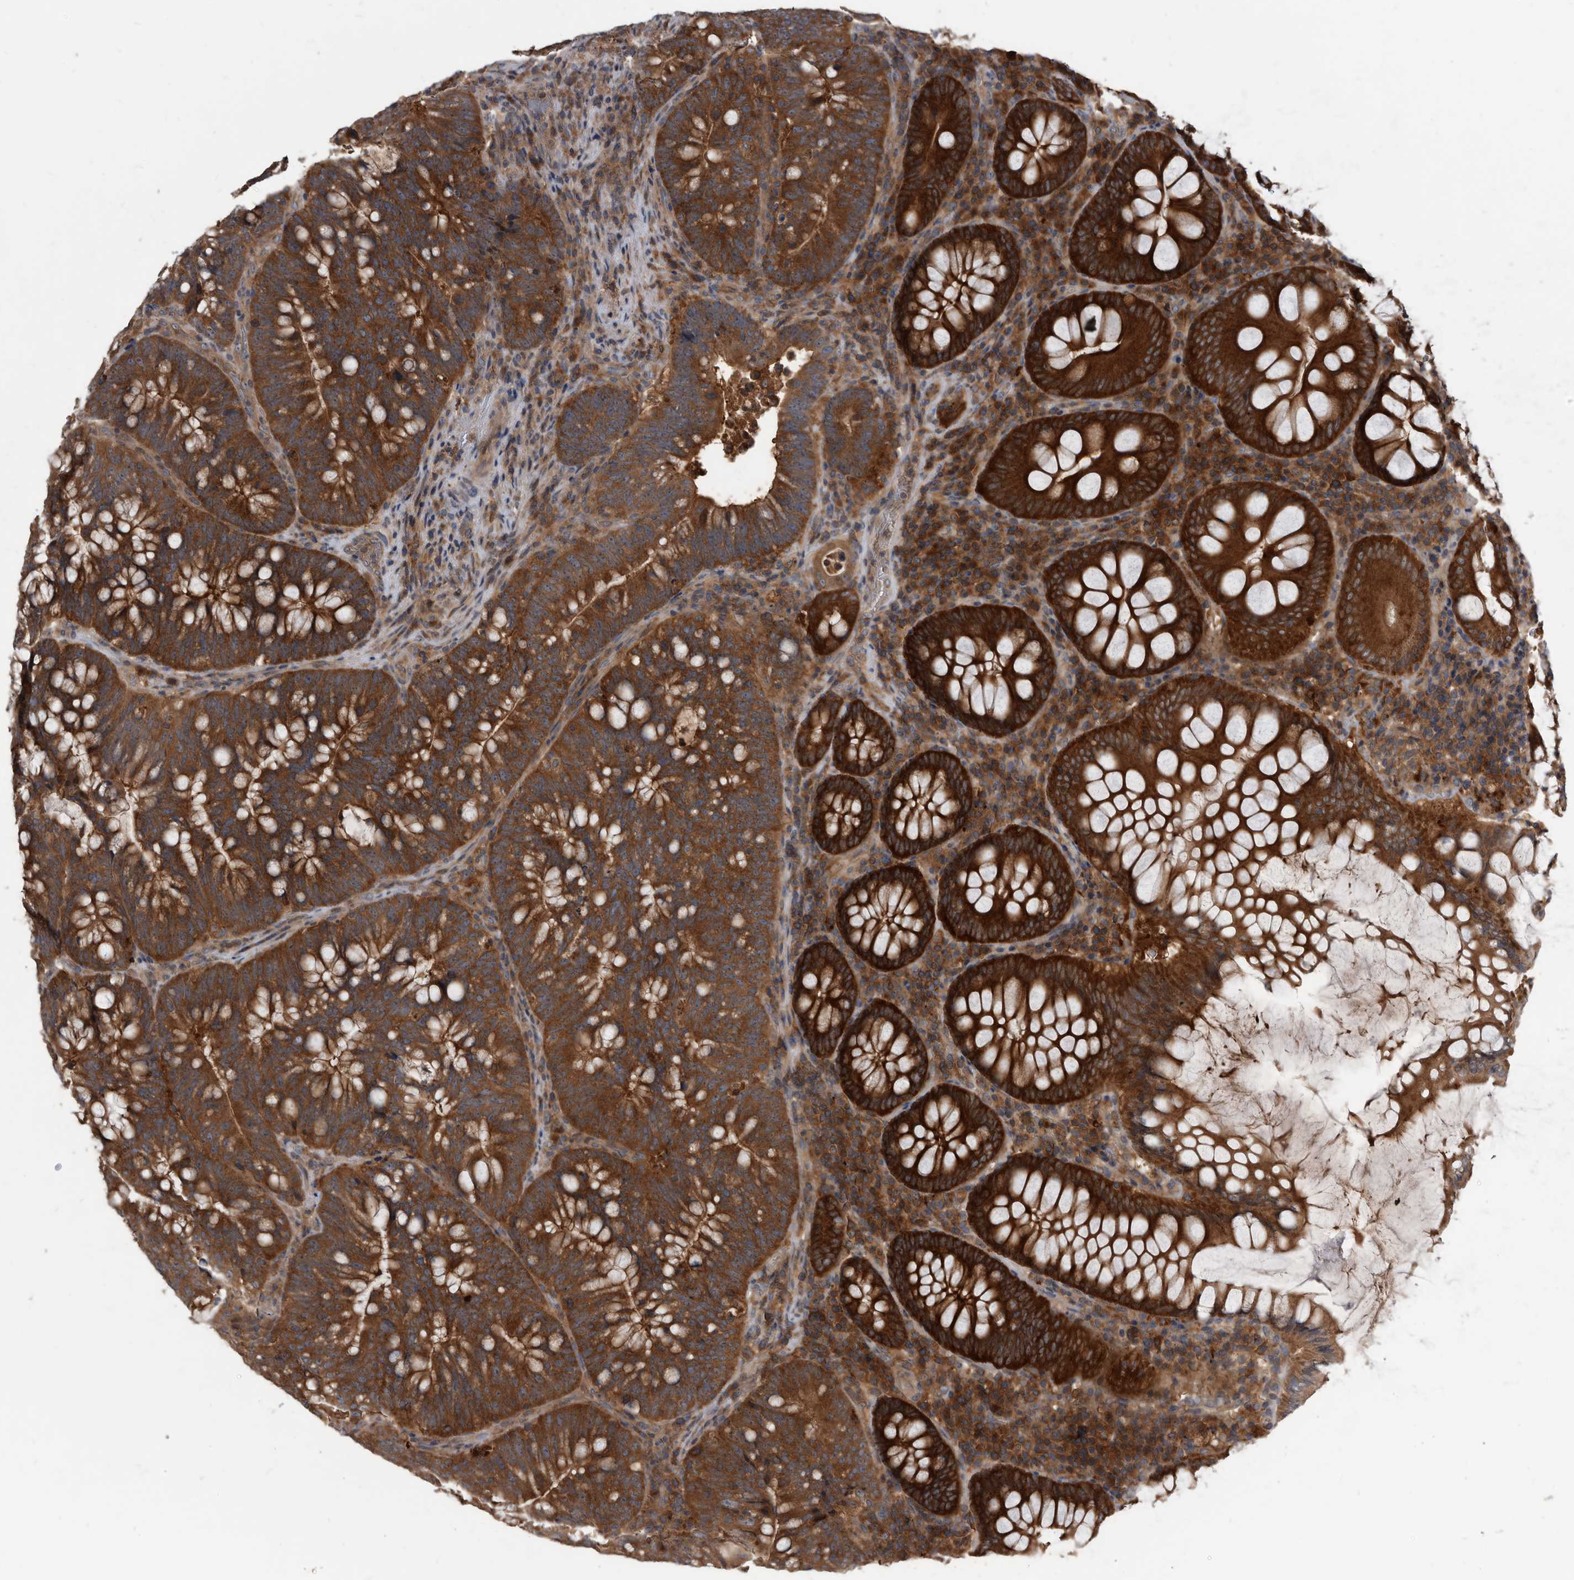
{"staining": {"intensity": "strong", "quantity": ">75%", "location": "cytoplasmic/membranous"}, "tissue": "colorectal cancer", "cell_type": "Tumor cells", "image_type": "cancer", "snomed": [{"axis": "morphology", "description": "Adenocarcinoma, NOS"}, {"axis": "topography", "description": "Colon"}], "caption": "This image demonstrates immunohistochemistry (IHC) staining of colorectal cancer, with high strong cytoplasmic/membranous positivity in about >75% of tumor cells.", "gene": "APEH", "patient": {"sex": "female", "age": 66}}